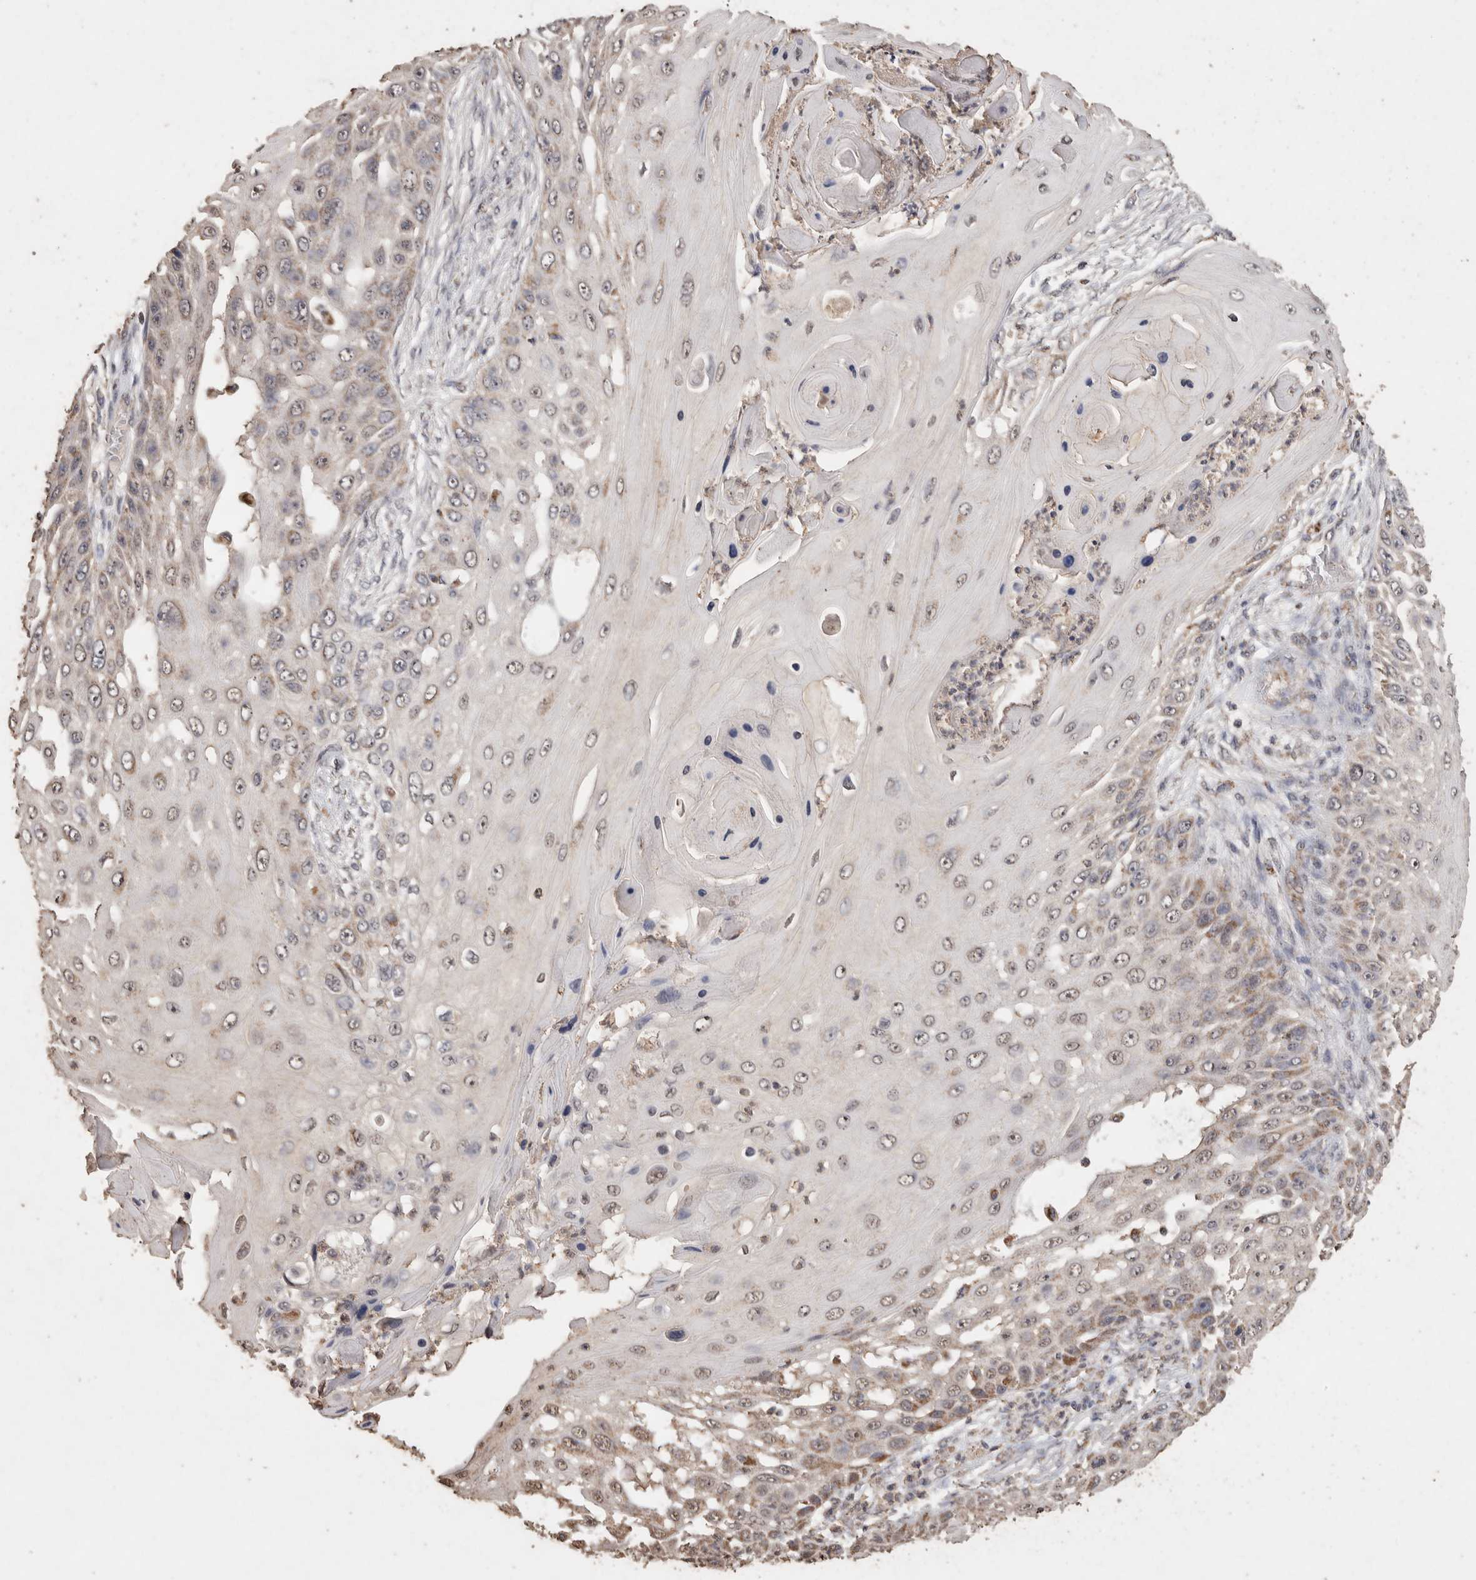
{"staining": {"intensity": "weak", "quantity": "<25%", "location": "cytoplasmic/membranous"}, "tissue": "skin cancer", "cell_type": "Tumor cells", "image_type": "cancer", "snomed": [{"axis": "morphology", "description": "Squamous cell carcinoma, NOS"}, {"axis": "topography", "description": "Skin"}], "caption": "The immunohistochemistry (IHC) micrograph has no significant expression in tumor cells of skin squamous cell carcinoma tissue.", "gene": "ACADM", "patient": {"sex": "female", "age": 44}}